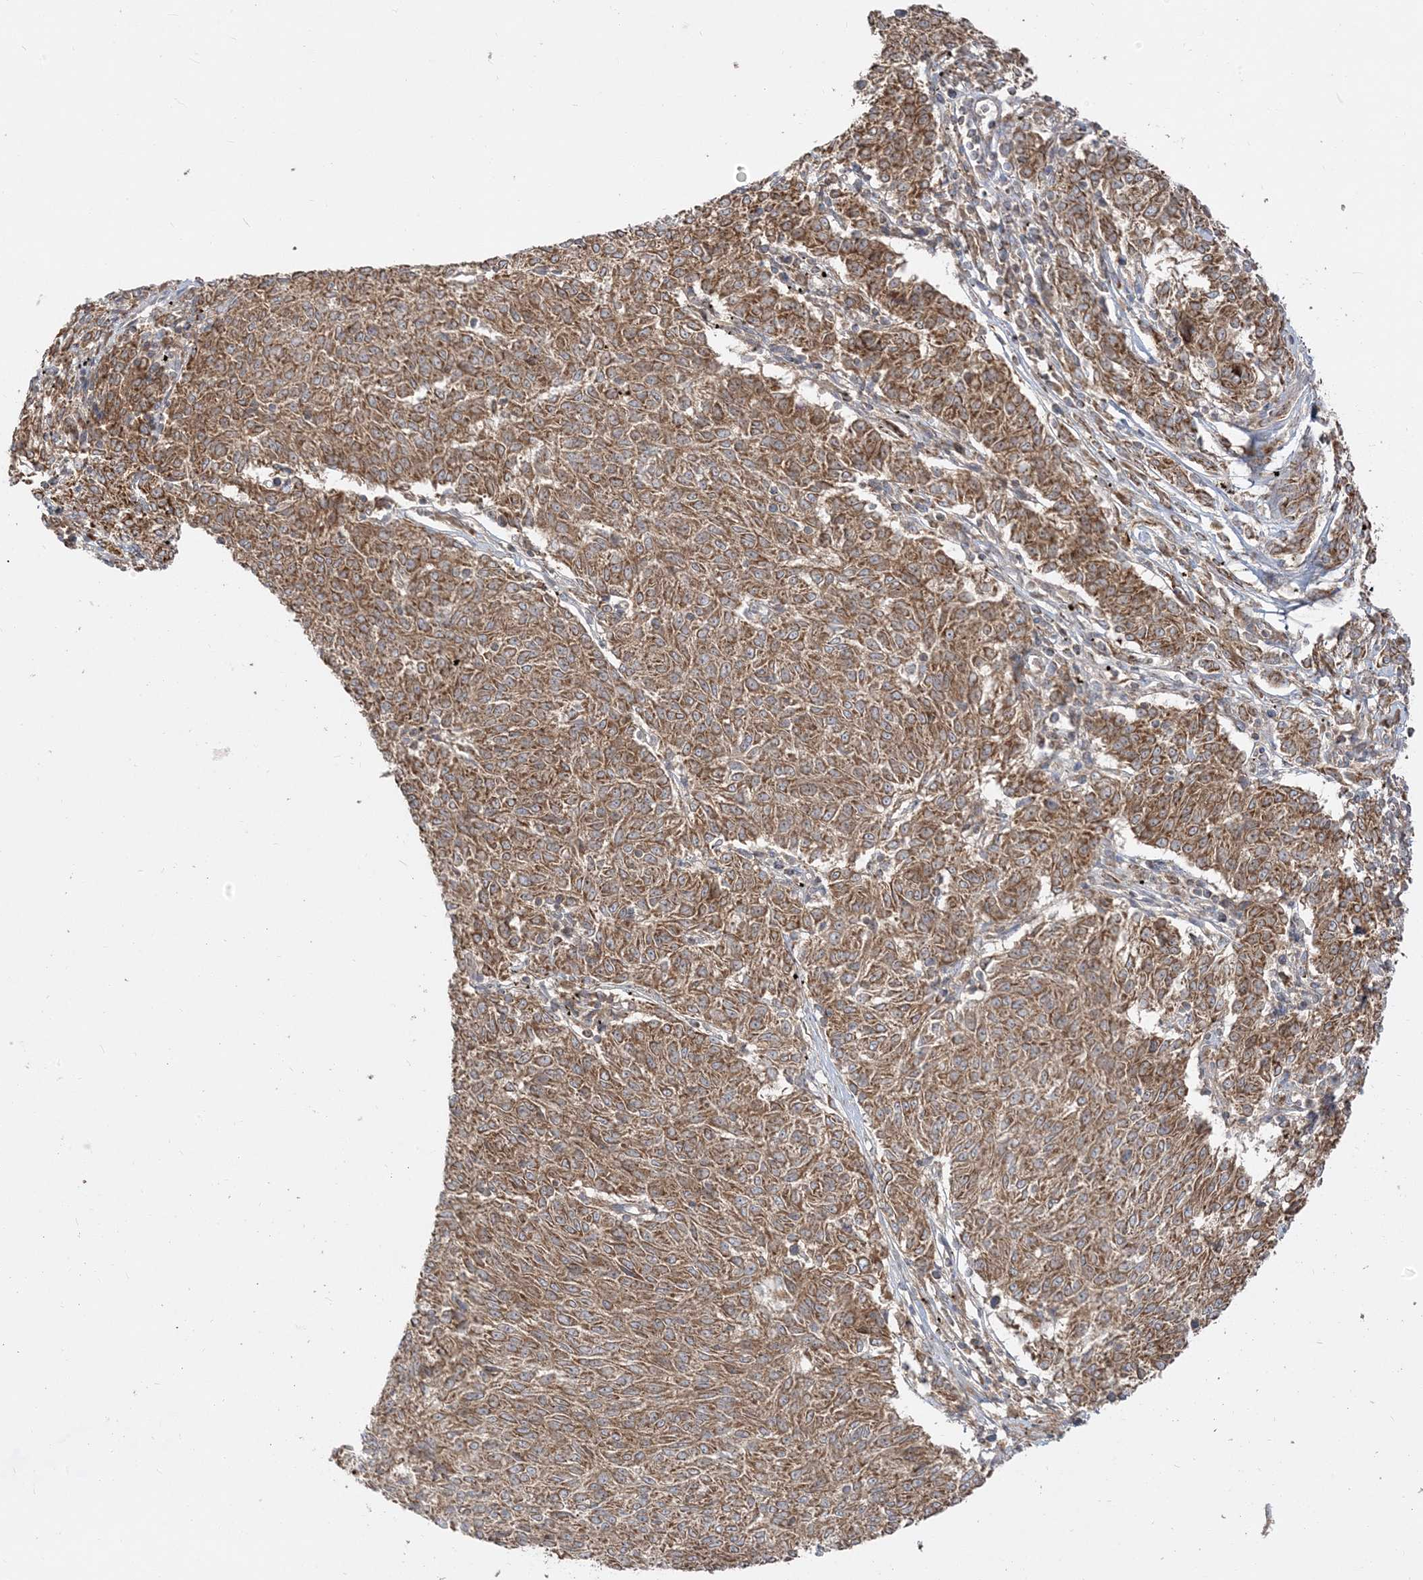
{"staining": {"intensity": "moderate", "quantity": ">75%", "location": "cytoplasmic/membranous"}, "tissue": "melanoma", "cell_type": "Tumor cells", "image_type": "cancer", "snomed": [{"axis": "morphology", "description": "Malignant melanoma, NOS"}, {"axis": "topography", "description": "Skin"}], "caption": "A brown stain labels moderate cytoplasmic/membranous positivity of a protein in malignant melanoma tumor cells.", "gene": "AARS2", "patient": {"sex": "female", "age": 72}}